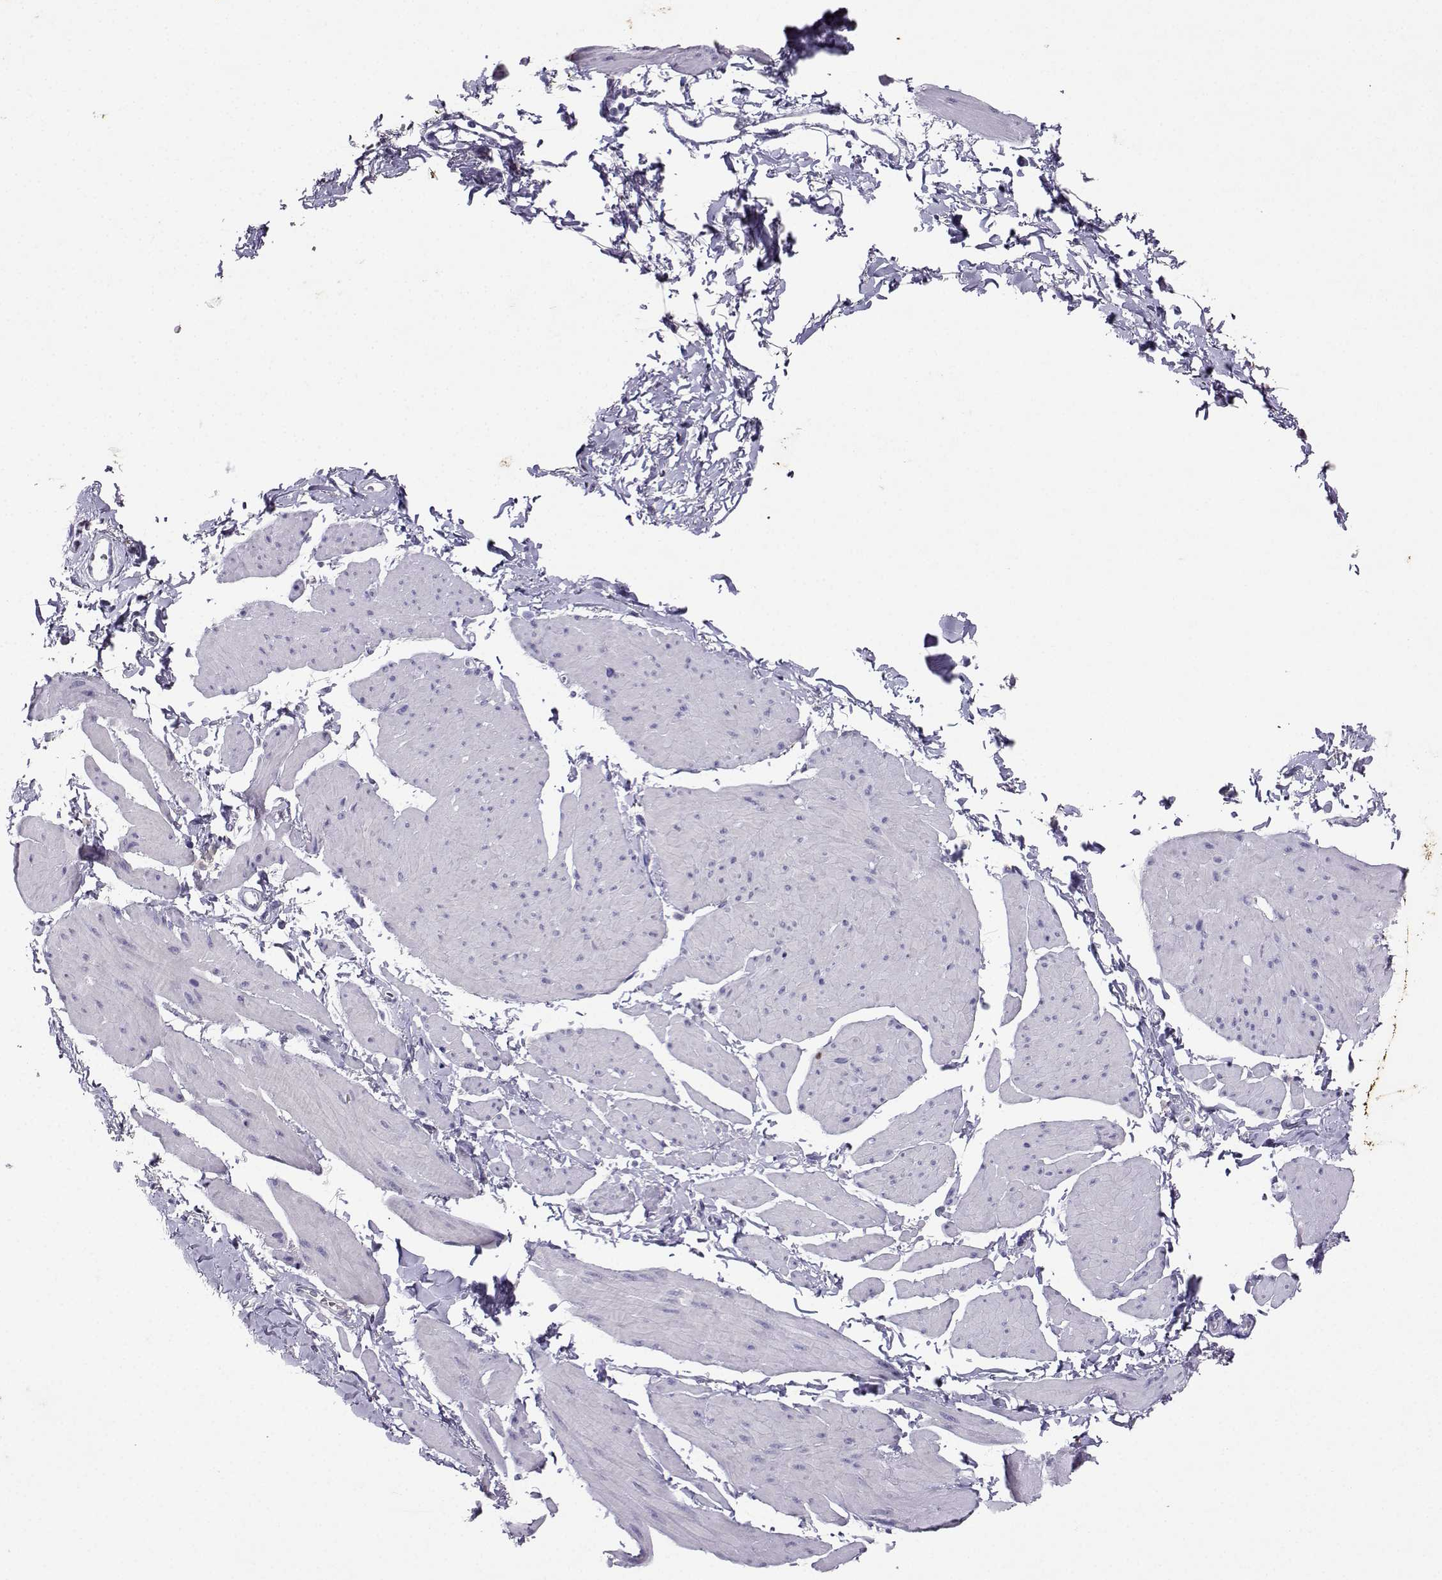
{"staining": {"intensity": "negative", "quantity": "none", "location": "none"}, "tissue": "smooth muscle", "cell_type": "Smooth muscle cells", "image_type": "normal", "snomed": [{"axis": "morphology", "description": "Normal tissue, NOS"}, {"axis": "topography", "description": "Adipose tissue"}, {"axis": "topography", "description": "Smooth muscle"}, {"axis": "topography", "description": "Peripheral nerve tissue"}], "caption": "A micrograph of smooth muscle stained for a protein displays no brown staining in smooth muscle cells. (DAB immunohistochemistry with hematoxylin counter stain).", "gene": "GRIK4", "patient": {"sex": "male", "age": 83}}